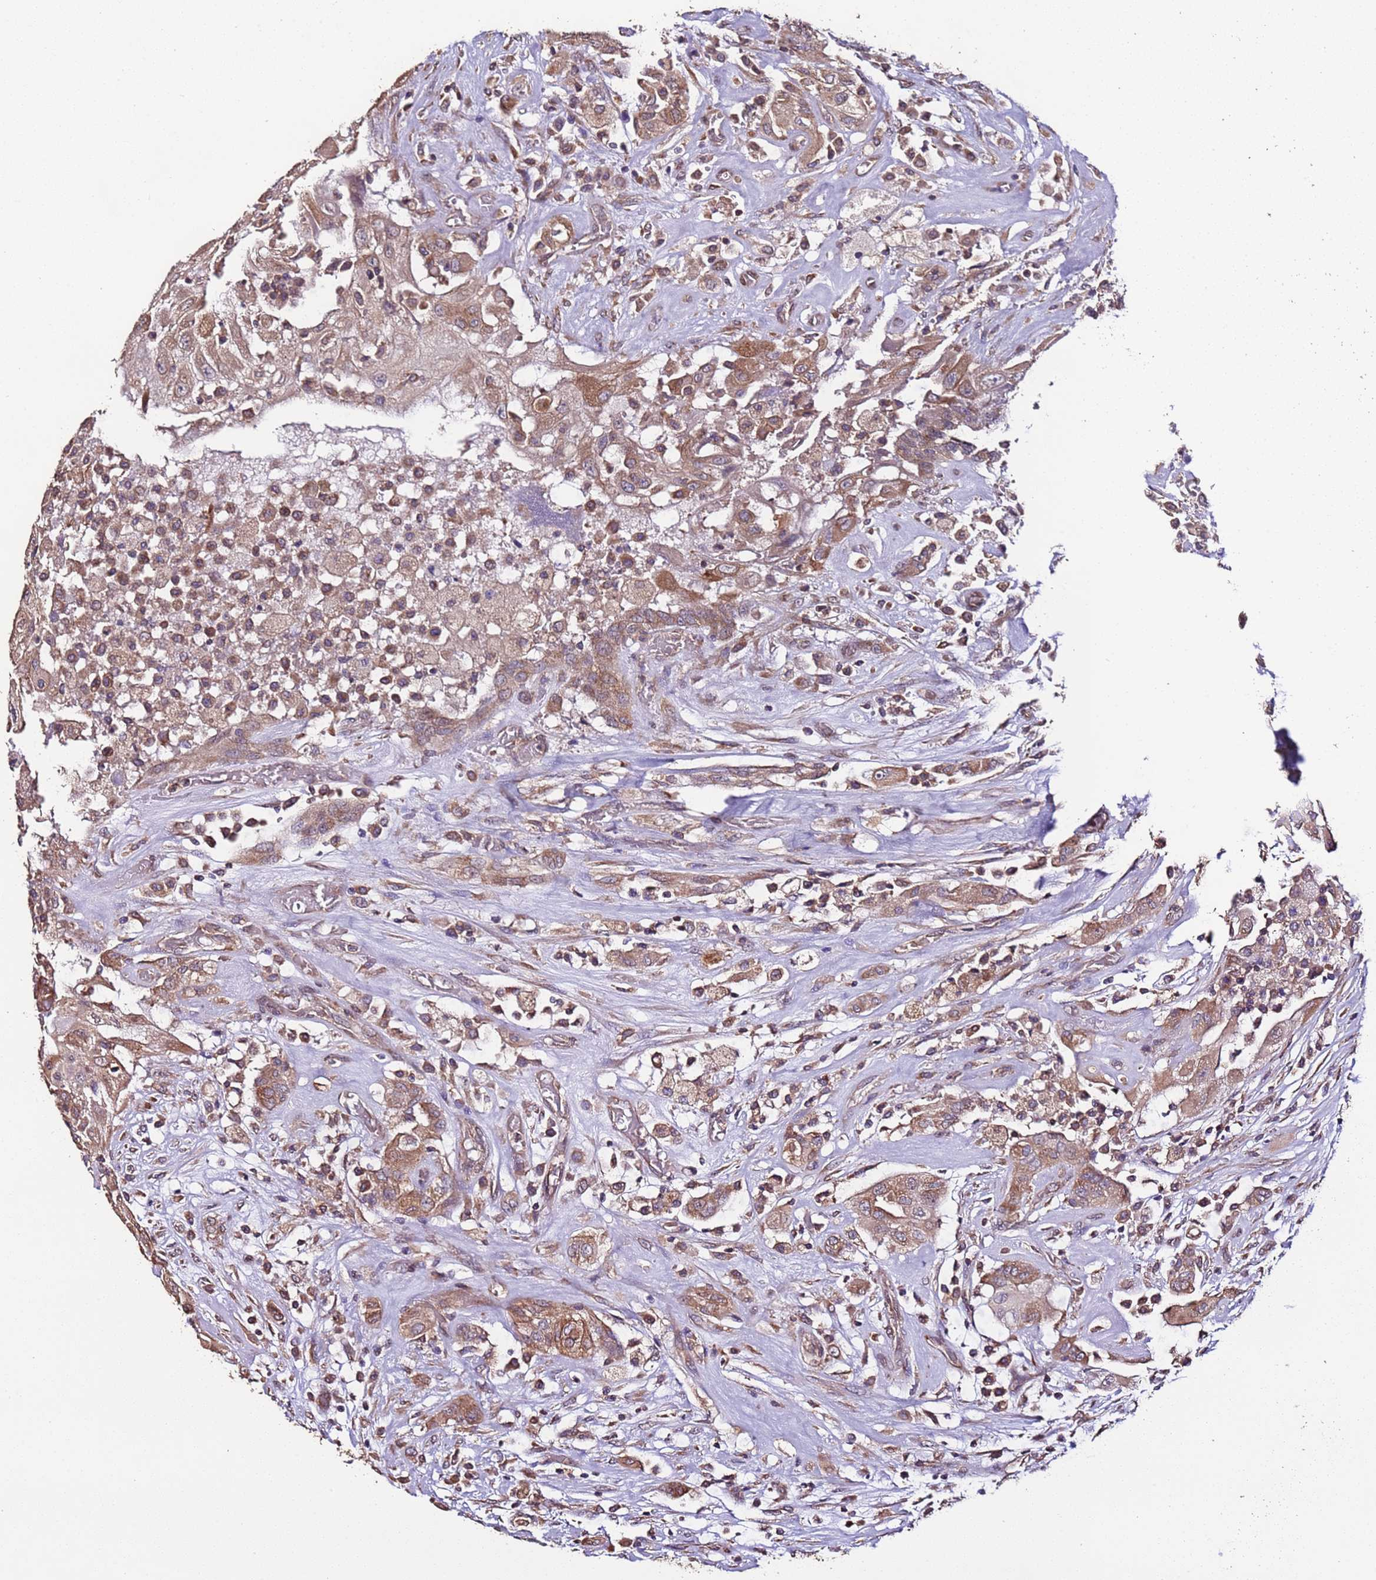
{"staining": {"intensity": "moderate", "quantity": ">75%", "location": "cytoplasmic/membranous"}, "tissue": "thyroid cancer", "cell_type": "Tumor cells", "image_type": "cancer", "snomed": [{"axis": "morphology", "description": "Papillary adenocarcinoma, NOS"}, {"axis": "topography", "description": "Thyroid gland"}], "caption": "Human papillary adenocarcinoma (thyroid) stained for a protein (brown) demonstrates moderate cytoplasmic/membranous positive positivity in about >75% of tumor cells.", "gene": "SLC41A3", "patient": {"sex": "female", "age": 59}}